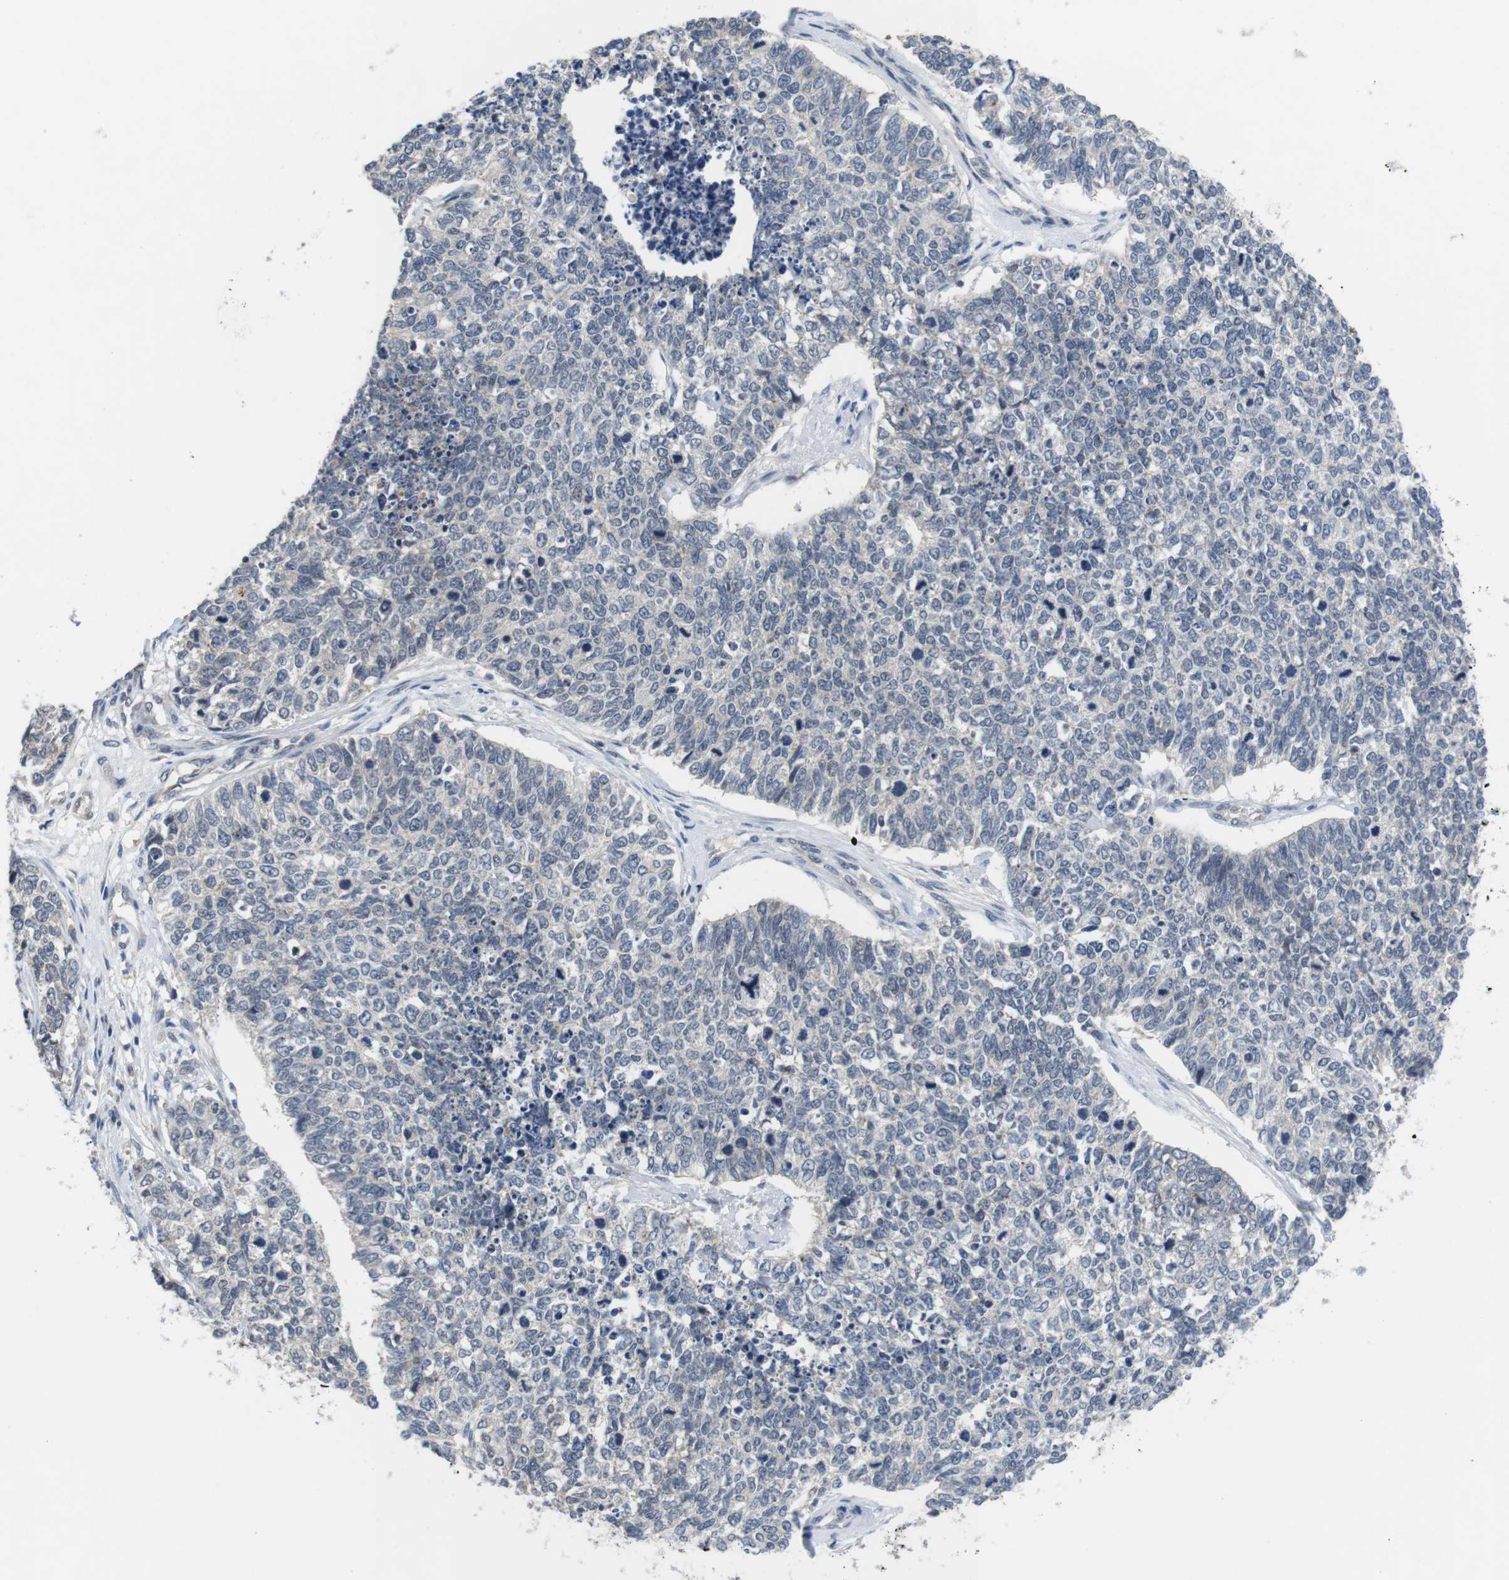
{"staining": {"intensity": "negative", "quantity": "none", "location": "none"}, "tissue": "cervical cancer", "cell_type": "Tumor cells", "image_type": "cancer", "snomed": [{"axis": "morphology", "description": "Squamous cell carcinoma, NOS"}, {"axis": "topography", "description": "Cervix"}], "caption": "A histopathology image of human squamous cell carcinoma (cervical) is negative for staining in tumor cells. Nuclei are stained in blue.", "gene": "NECTIN1", "patient": {"sex": "female", "age": 63}}